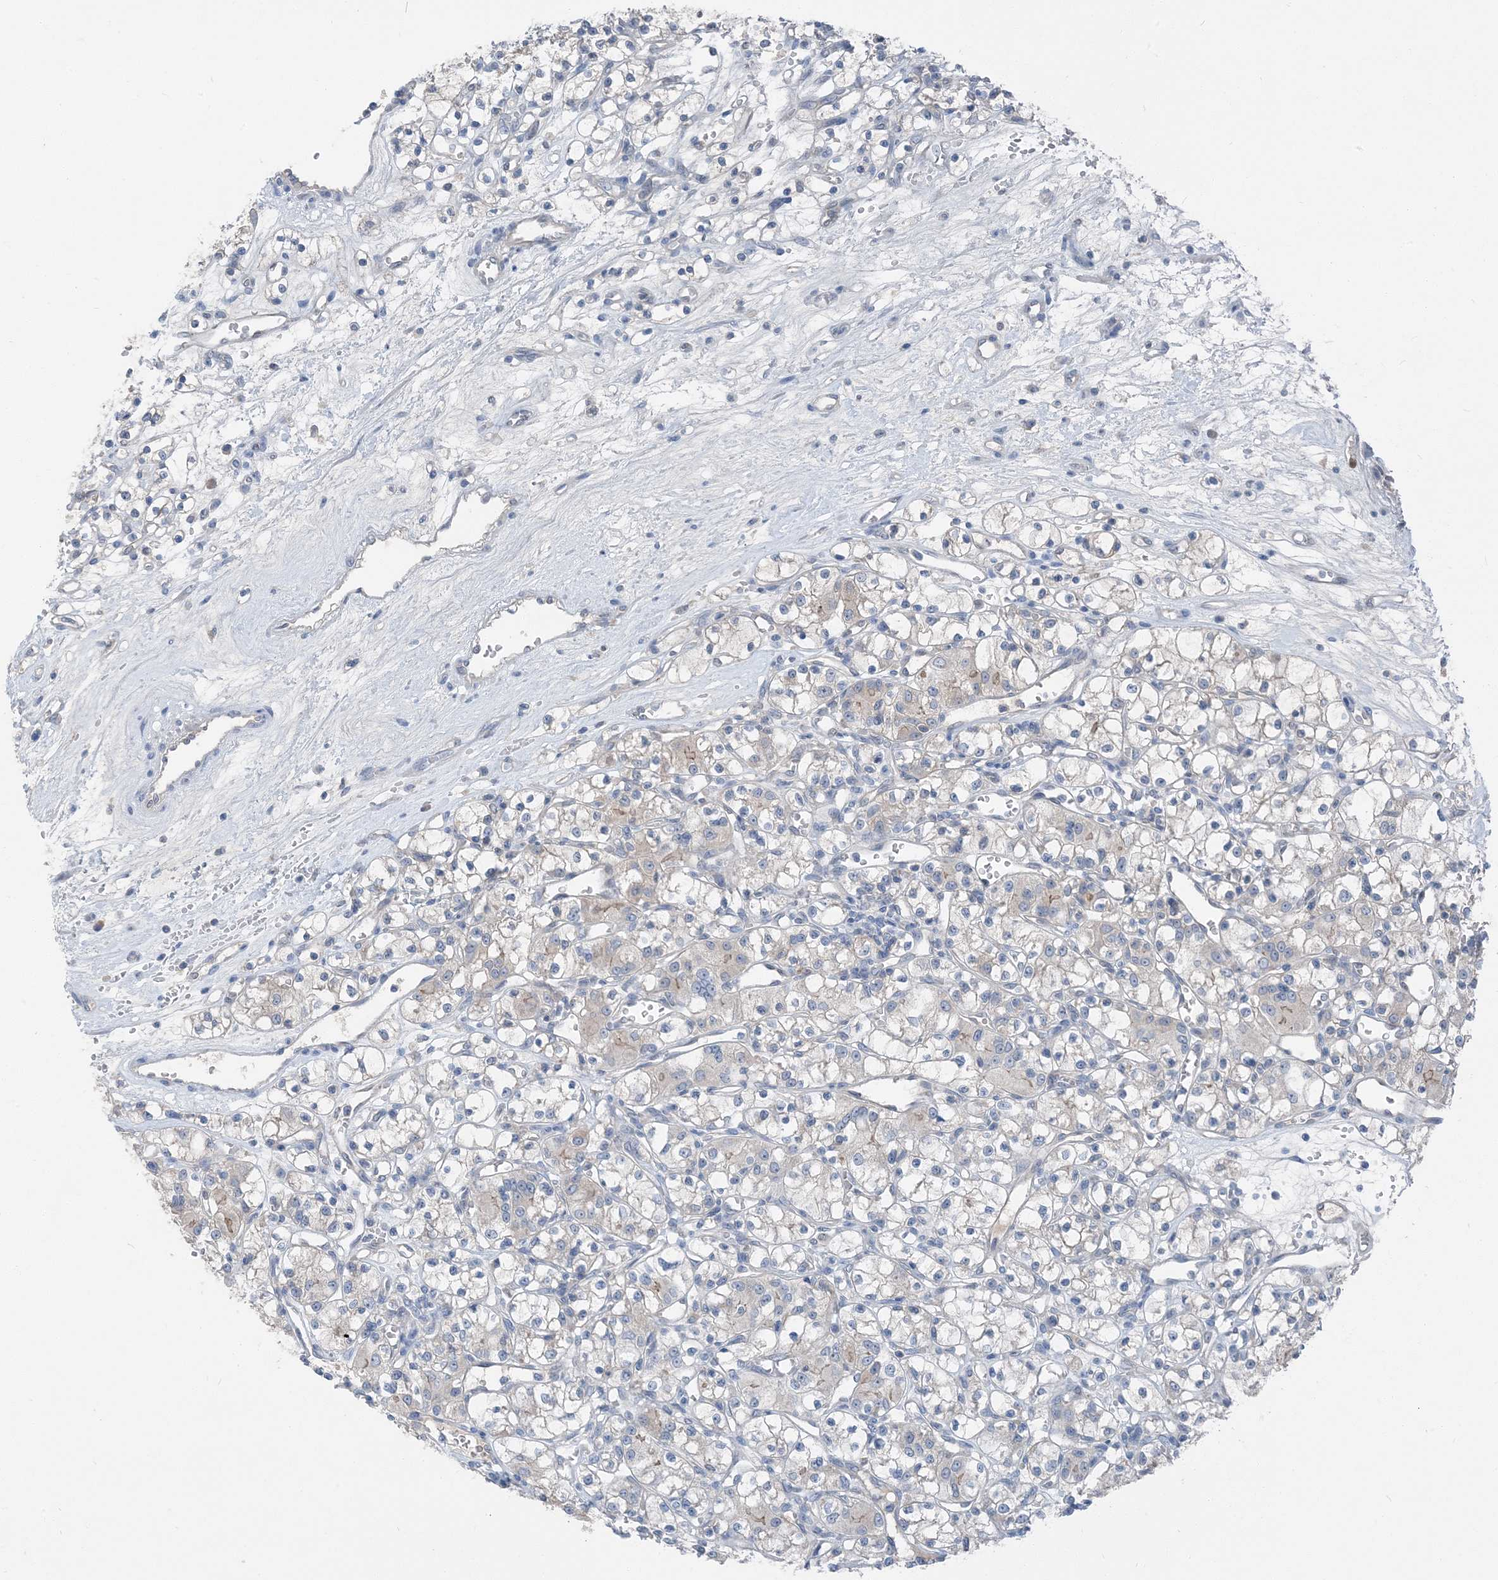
{"staining": {"intensity": "negative", "quantity": "none", "location": "none"}, "tissue": "renal cancer", "cell_type": "Tumor cells", "image_type": "cancer", "snomed": [{"axis": "morphology", "description": "Adenocarcinoma, NOS"}, {"axis": "topography", "description": "Kidney"}], "caption": "Tumor cells show no significant staining in renal adenocarcinoma. (Stains: DAB (3,3'-diaminobenzidine) IHC with hematoxylin counter stain, Microscopy: brightfield microscopy at high magnification).", "gene": "NCOA7", "patient": {"sex": "female", "age": 59}}